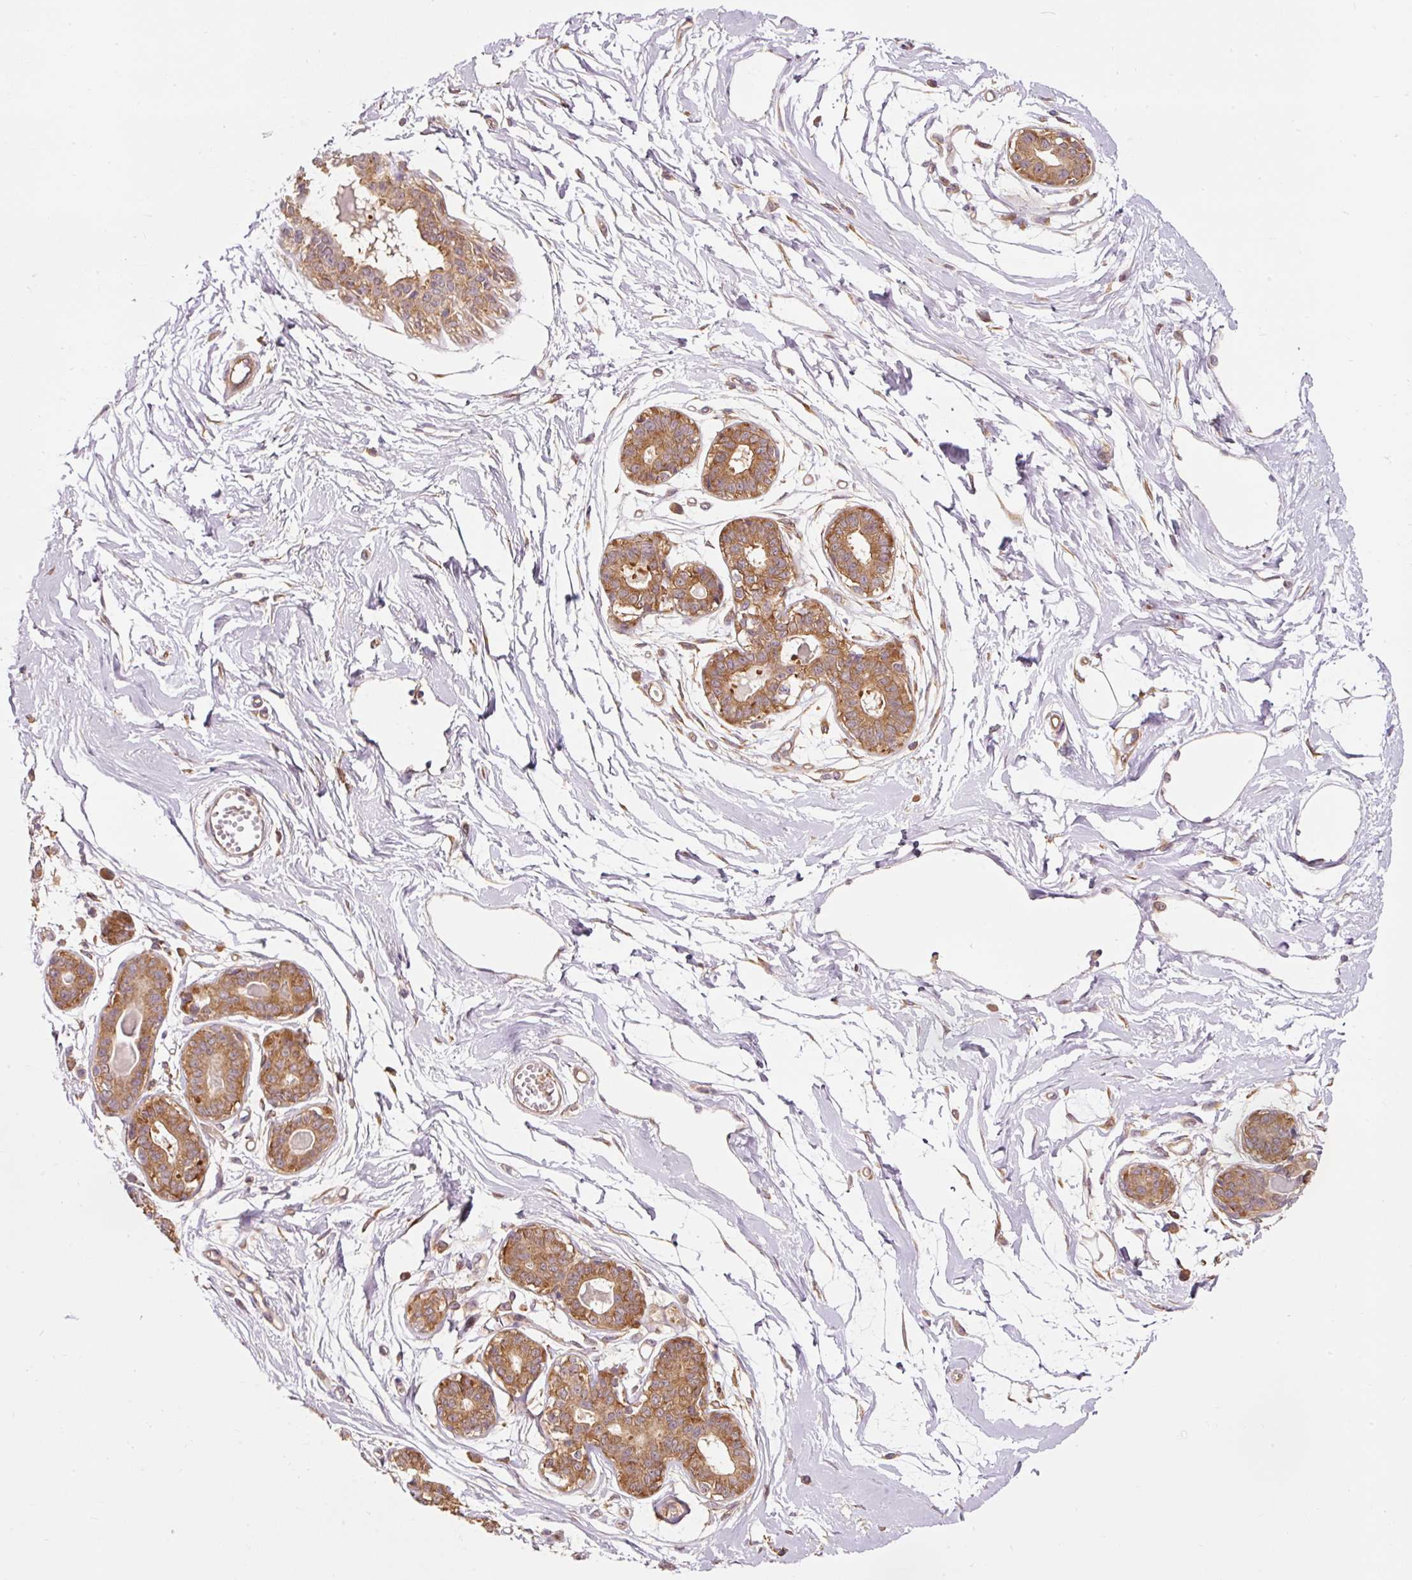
{"staining": {"intensity": "weak", "quantity": ">75%", "location": "cytoplasmic/membranous"}, "tissue": "breast", "cell_type": "Adipocytes", "image_type": "normal", "snomed": [{"axis": "morphology", "description": "Normal tissue, NOS"}, {"axis": "topography", "description": "Breast"}], "caption": "Normal breast reveals weak cytoplasmic/membranous expression in approximately >75% of adipocytes.", "gene": "PDAP1", "patient": {"sex": "female", "age": 45}}